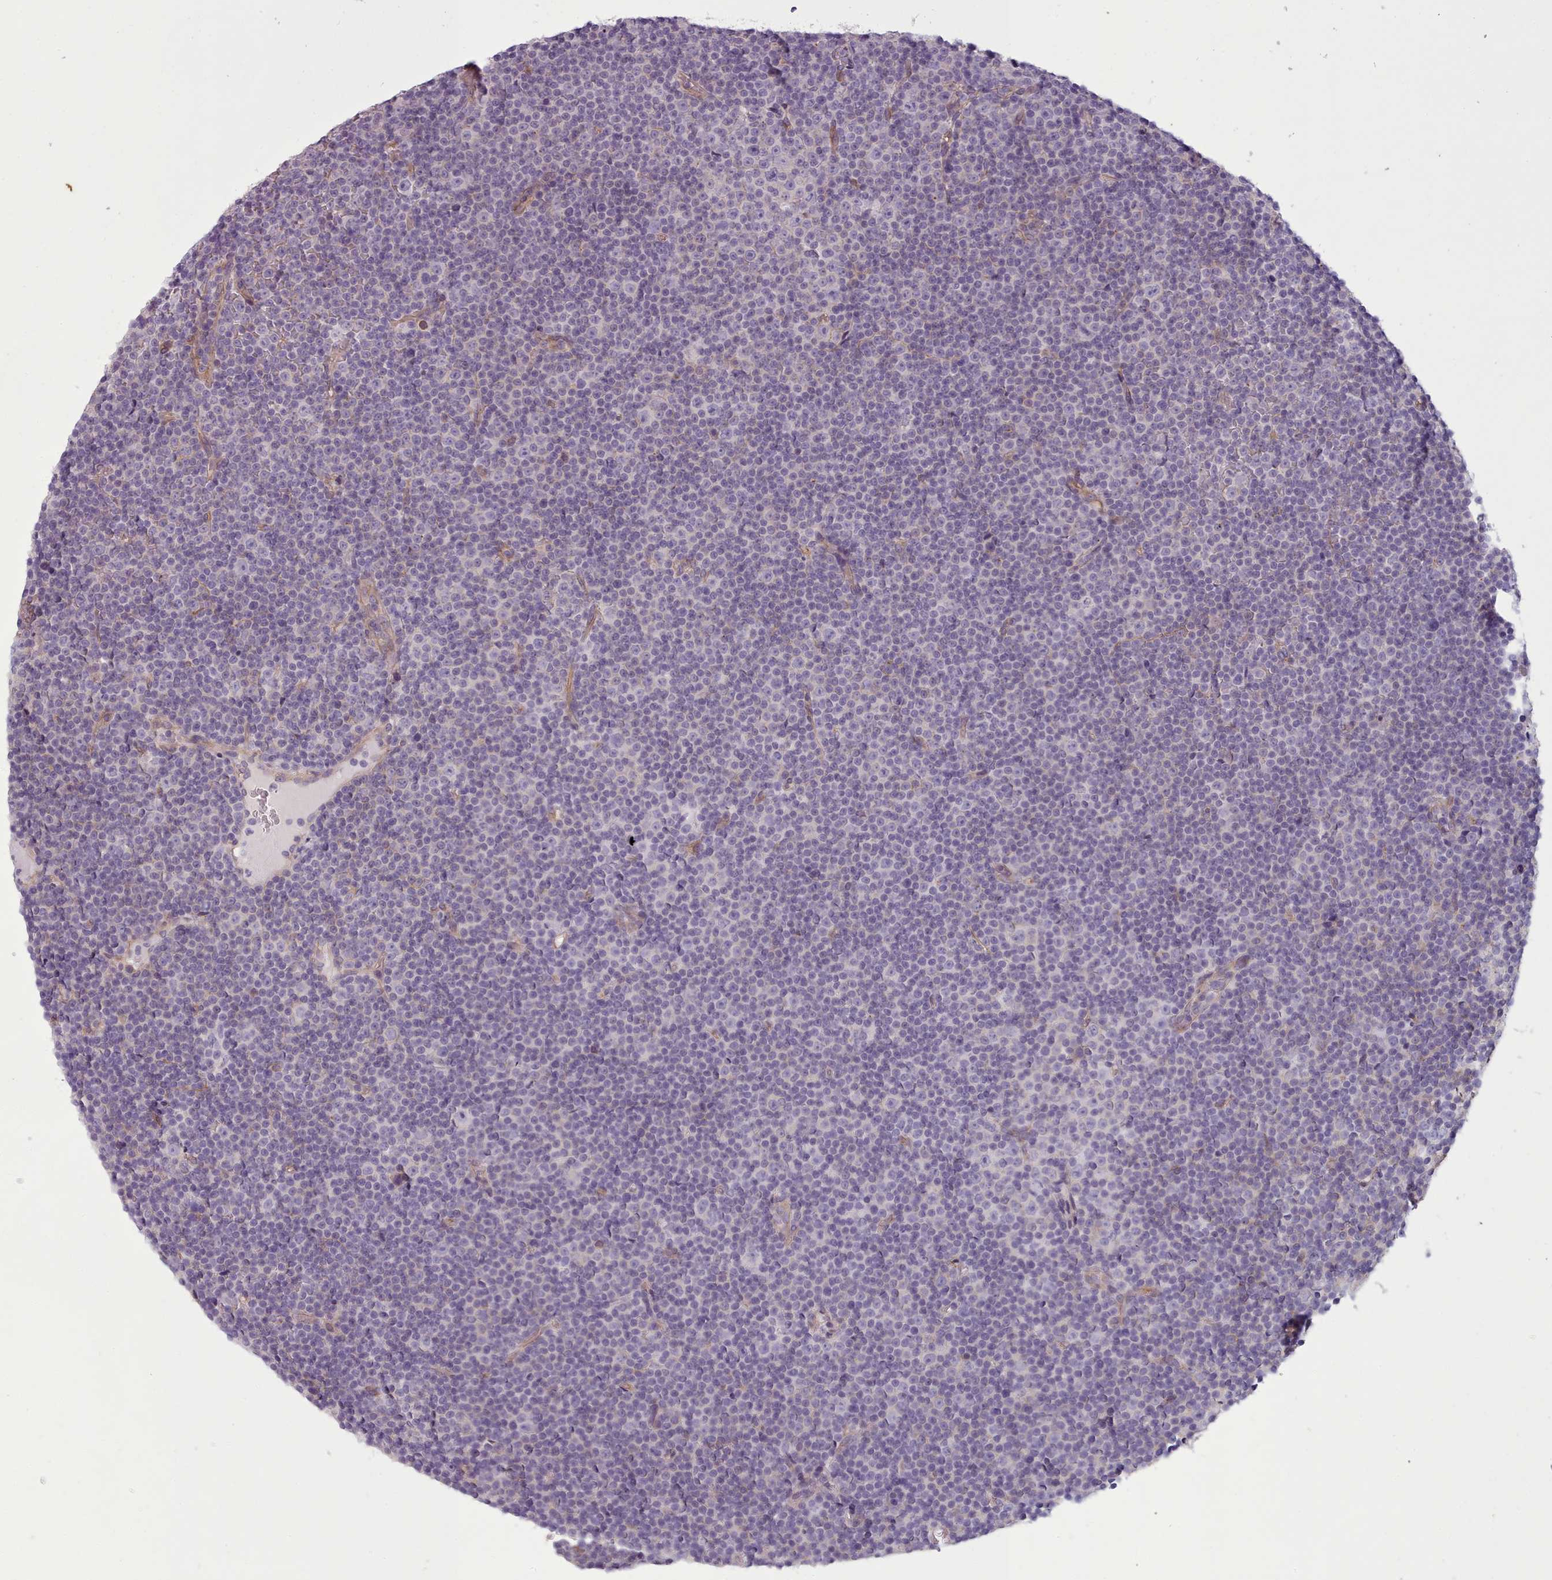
{"staining": {"intensity": "negative", "quantity": "none", "location": "none"}, "tissue": "lymphoma", "cell_type": "Tumor cells", "image_type": "cancer", "snomed": [{"axis": "morphology", "description": "Malignant lymphoma, non-Hodgkin's type, Low grade"}, {"axis": "topography", "description": "Lymph node"}], "caption": "This is a image of immunohistochemistry (IHC) staining of malignant lymphoma, non-Hodgkin's type (low-grade), which shows no staining in tumor cells.", "gene": "PLD4", "patient": {"sex": "female", "age": 67}}